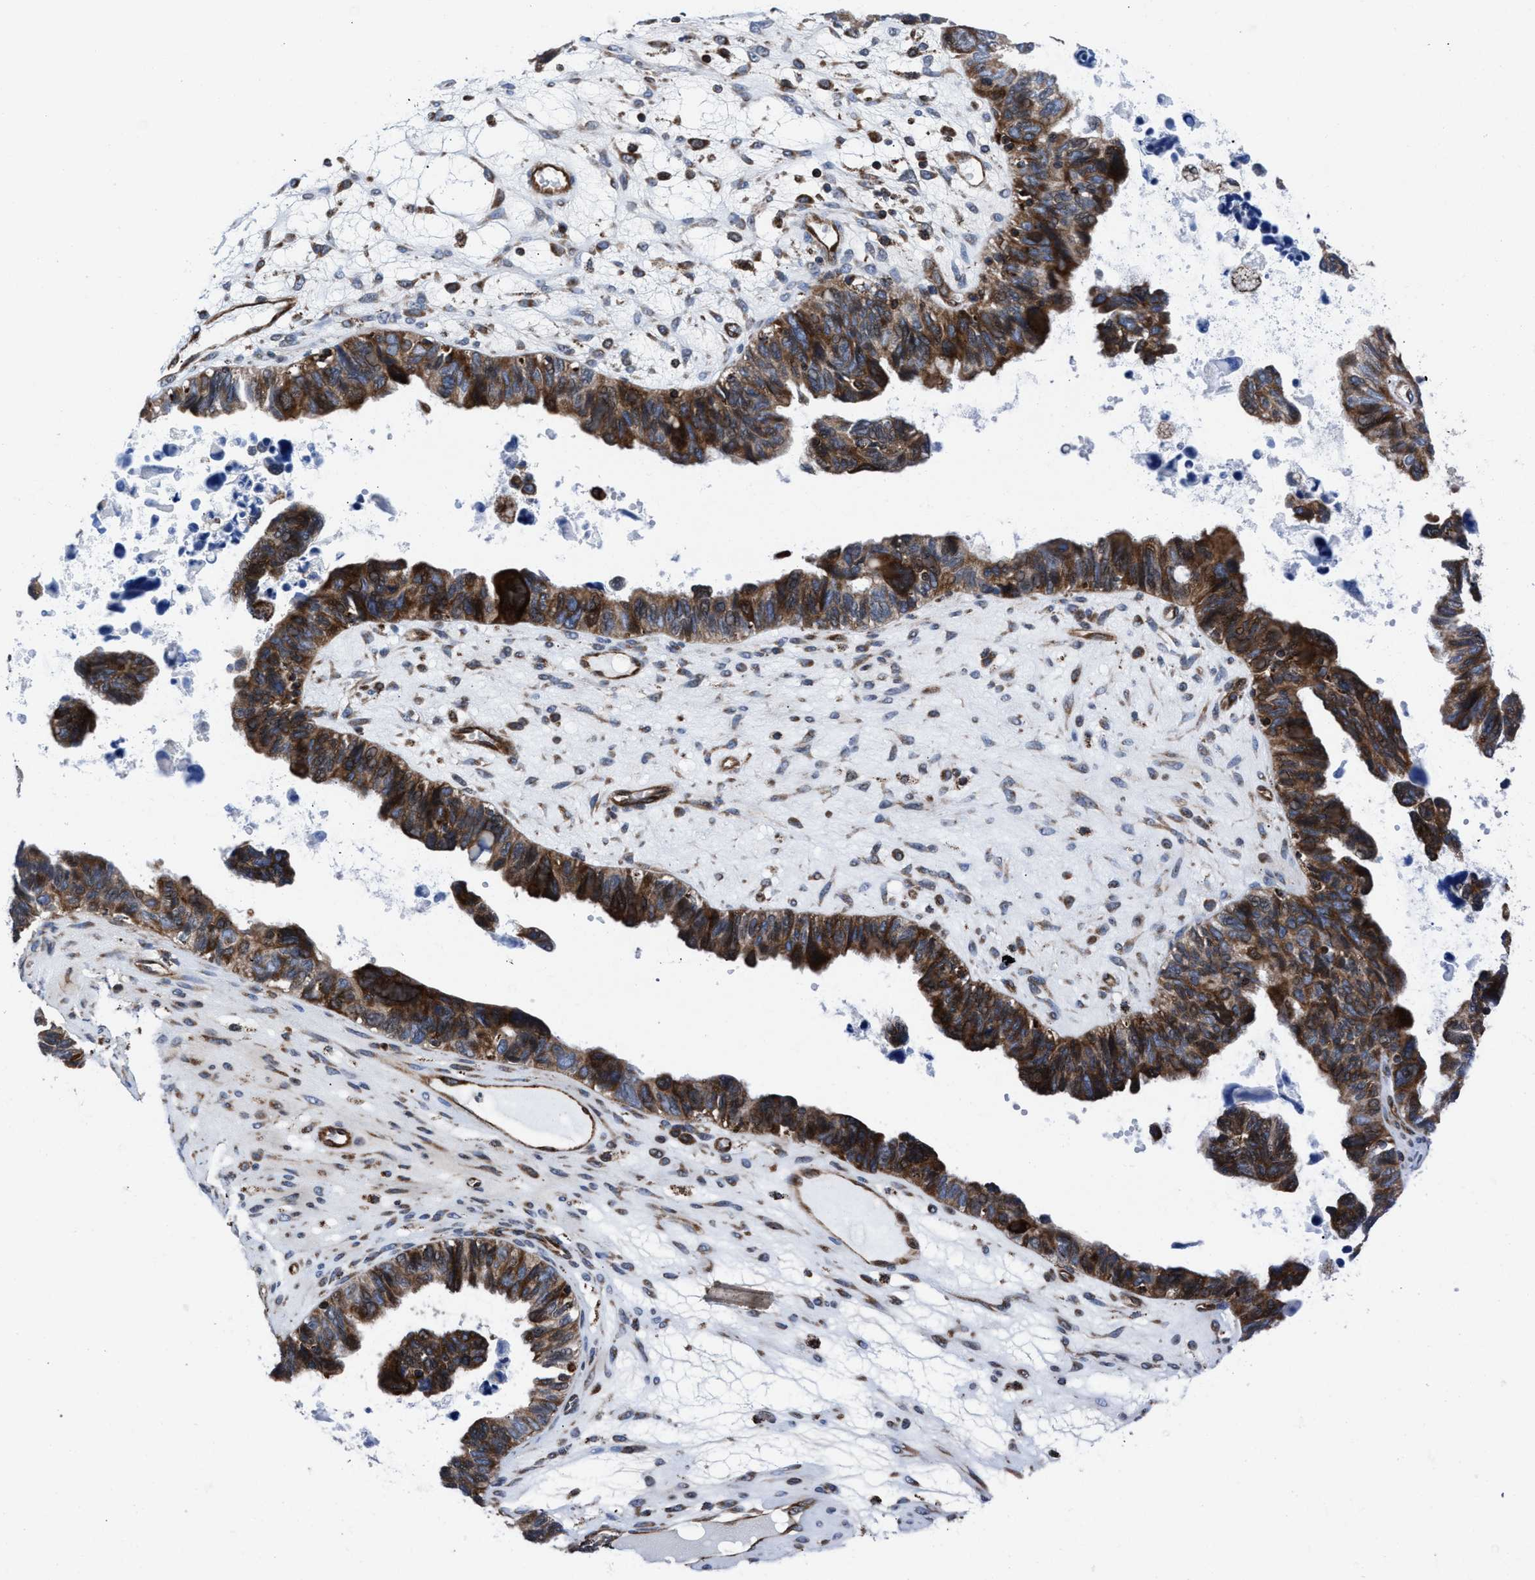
{"staining": {"intensity": "strong", "quantity": "25%-75%", "location": "cytoplasmic/membranous"}, "tissue": "ovarian cancer", "cell_type": "Tumor cells", "image_type": "cancer", "snomed": [{"axis": "morphology", "description": "Cystadenocarcinoma, serous, NOS"}, {"axis": "topography", "description": "Ovary"}], "caption": "Strong cytoplasmic/membranous expression is identified in about 25%-75% of tumor cells in ovarian serous cystadenocarcinoma.", "gene": "PRR15L", "patient": {"sex": "female", "age": 79}}